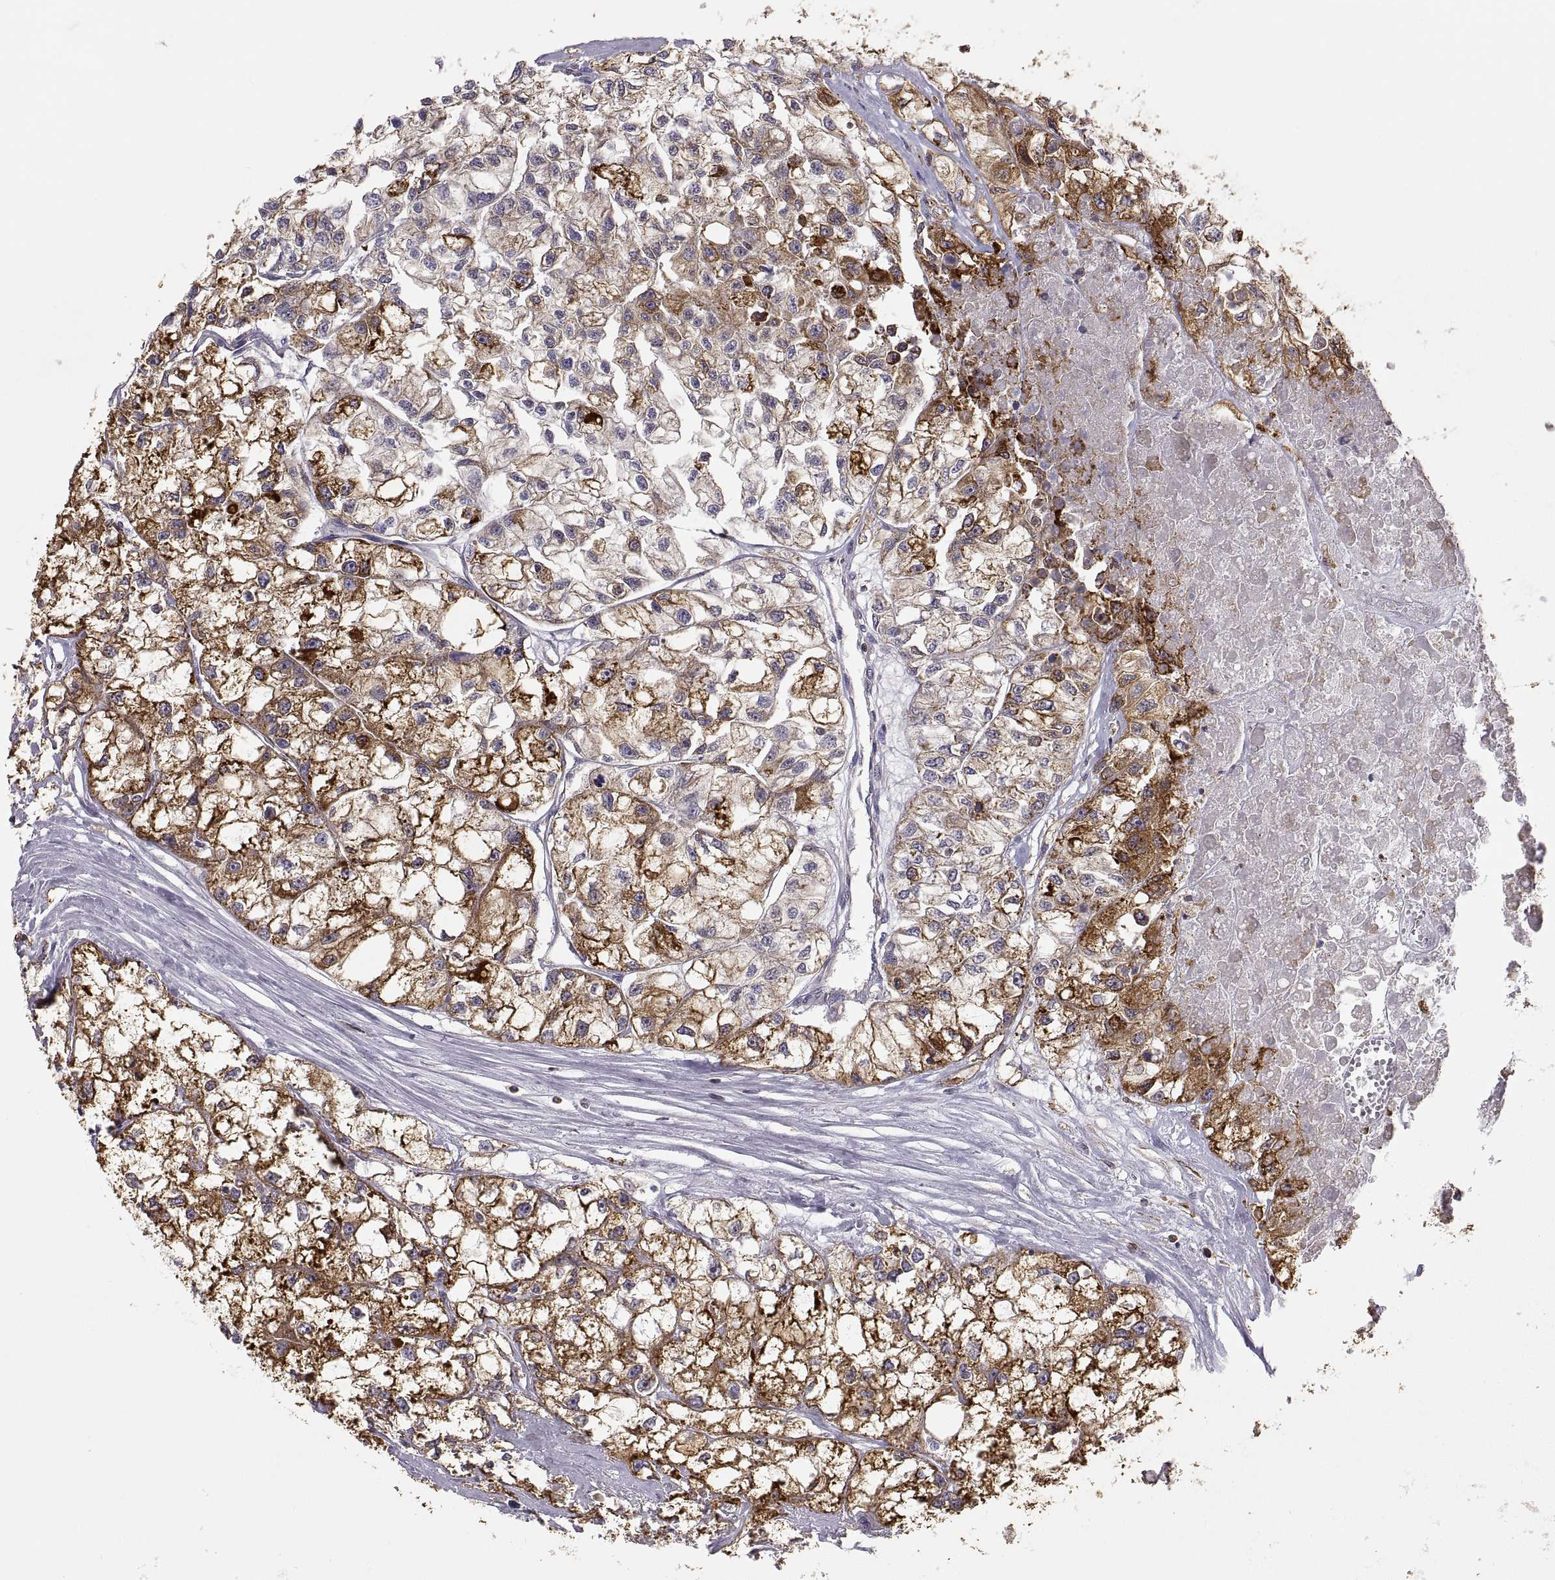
{"staining": {"intensity": "strong", "quantity": "25%-75%", "location": "cytoplasmic/membranous"}, "tissue": "renal cancer", "cell_type": "Tumor cells", "image_type": "cancer", "snomed": [{"axis": "morphology", "description": "Adenocarcinoma, NOS"}, {"axis": "topography", "description": "Kidney"}], "caption": "Adenocarcinoma (renal) stained for a protein (brown) displays strong cytoplasmic/membranous positive positivity in approximately 25%-75% of tumor cells.", "gene": "ERO1A", "patient": {"sex": "male", "age": 56}}